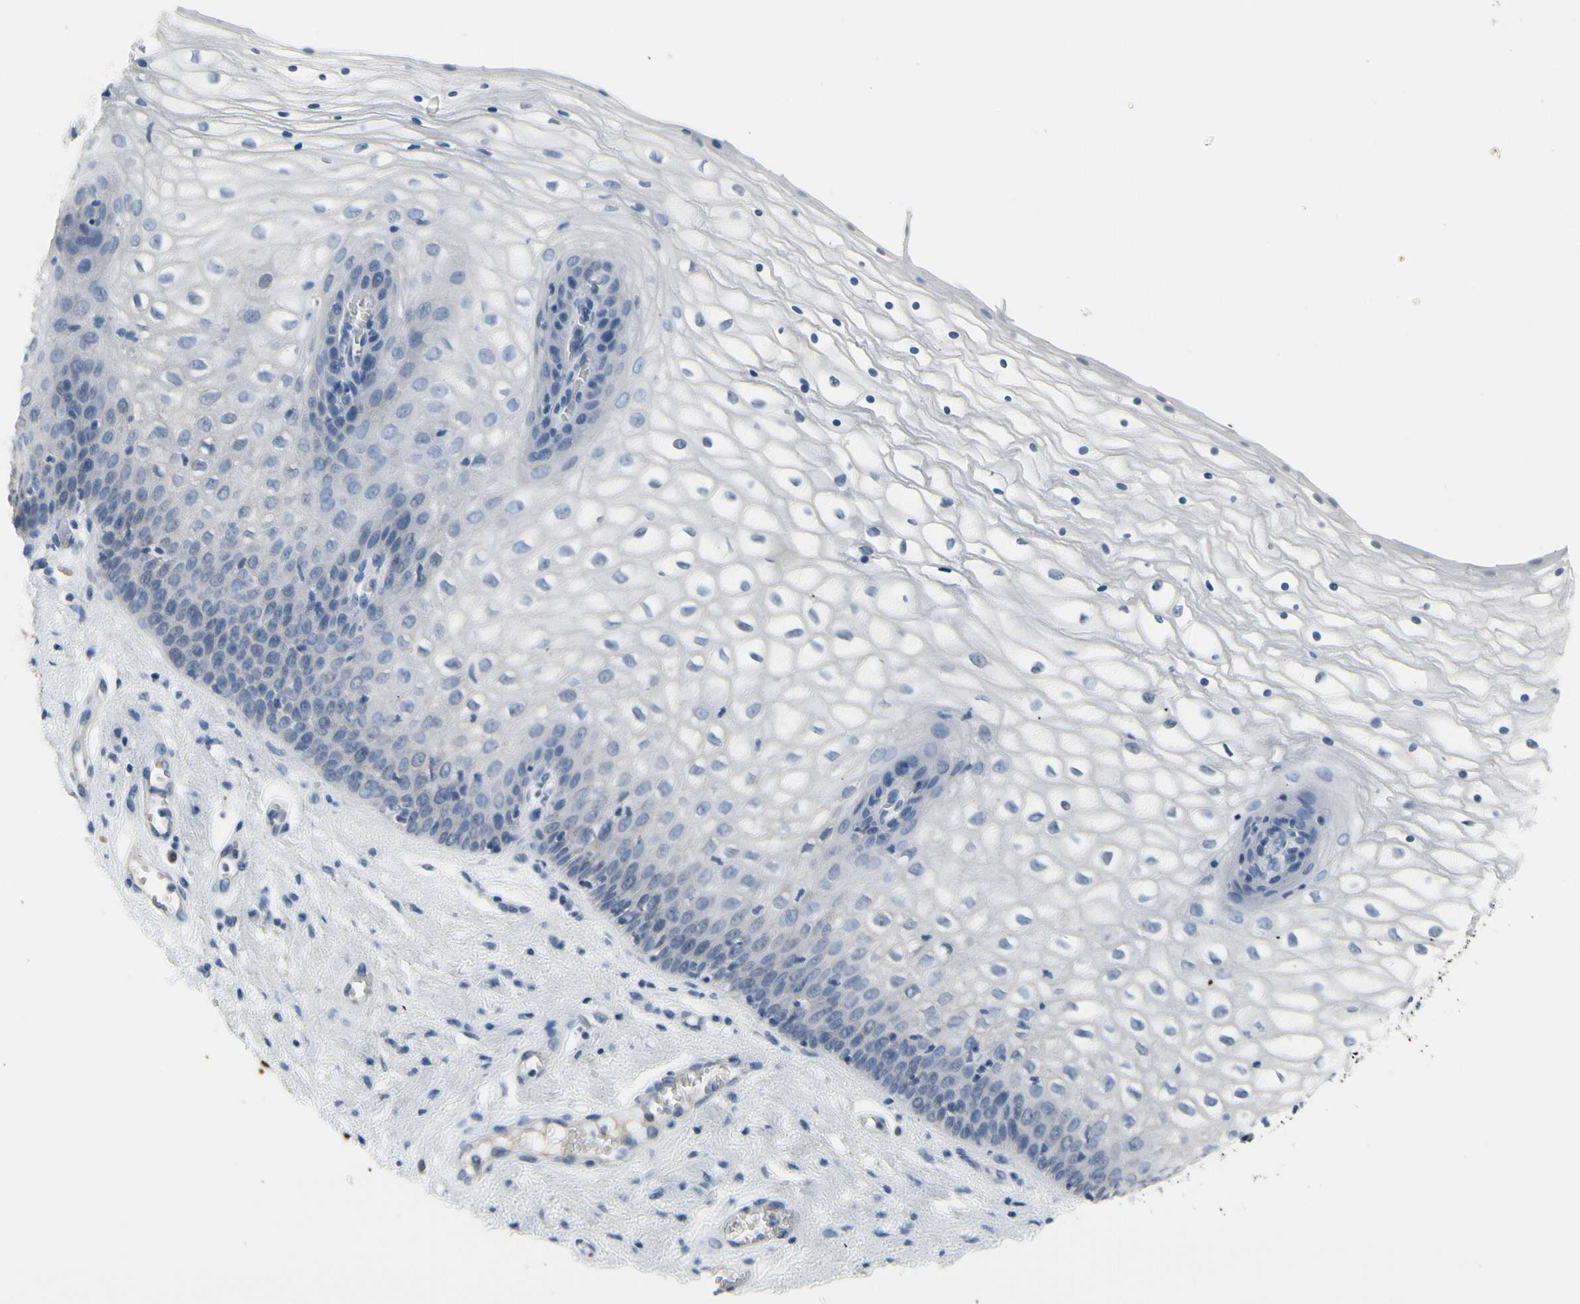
{"staining": {"intensity": "negative", "quantity": "none", "location": "none"}, "tissue": "vagina", "cell_type": "Squamous epithelial cells", "image_type": "normal", "snomed": [{"axis": "morphology", "description": "Normal tissue, NOS"}, {"axis": "topography", "description": "Vagina"}], "caption": "Protein analysis of benign vagina demonstrates no significant positivity in squamous epithelial cells. (DAB (3,3'-diaminobenzidine) IHC with hematoxylin counter stain).", "gene": "MUC5B", "patient": {"sex": "female", "age": 34}}